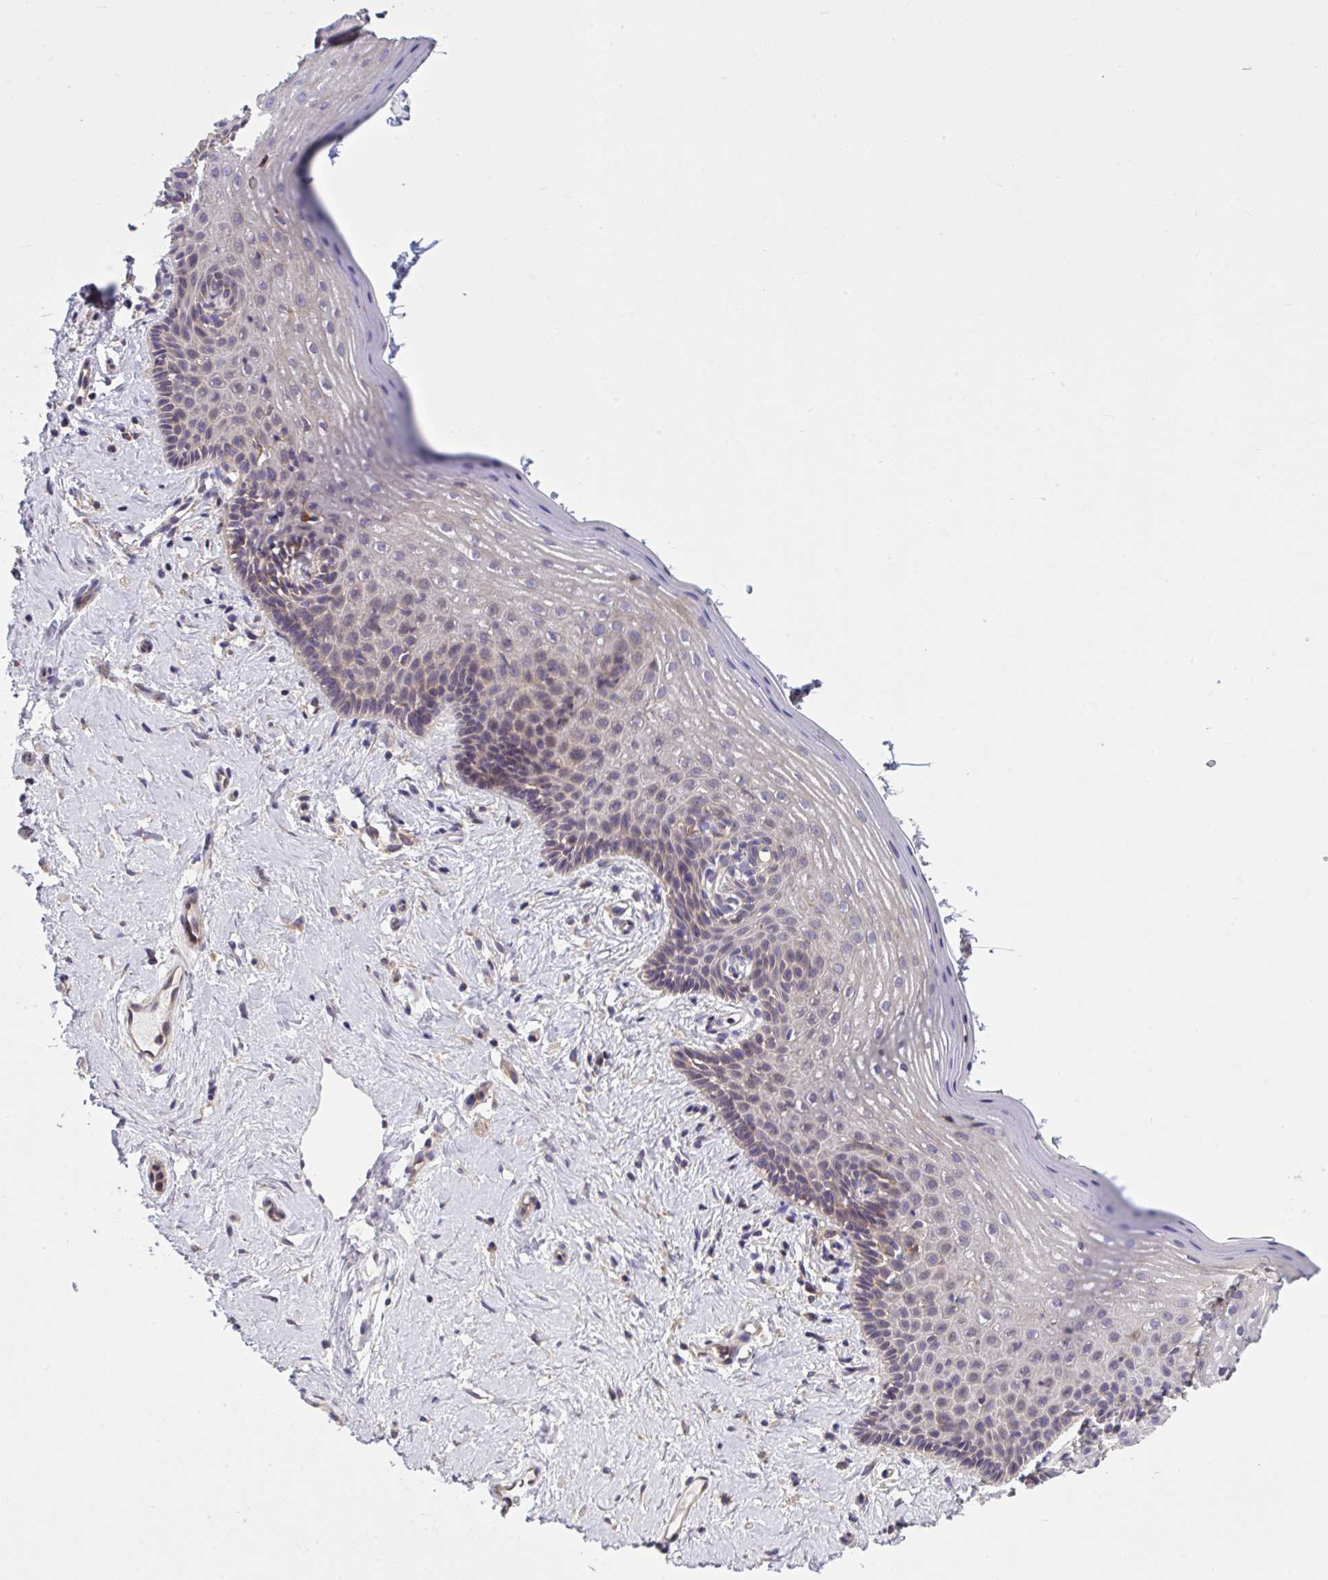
{"staining": {"intensity": "weak", "quantity": "25%-75%", "location": "cytoplasmic/membranous"}, "tissue": "vagina", "cell_type": "Squamous epithelial cells", "image_type": "normal", "snomed": [{"axis": "morphology", "description": "Normal tissue, NOS"}, {"axis": "topography", "description": "Vagina"}], "caption": "An IHC photomicrograph of unremarkable tissue is shown. Protein staining in brown shows weak cytoplasmic/membranous positivity in vagina within squamous epithelial cells. (DAB IHC with brightfield microscopy, high magnification).", "gene": "GRB14", "patient": {"sex": "female", "age": 42}}